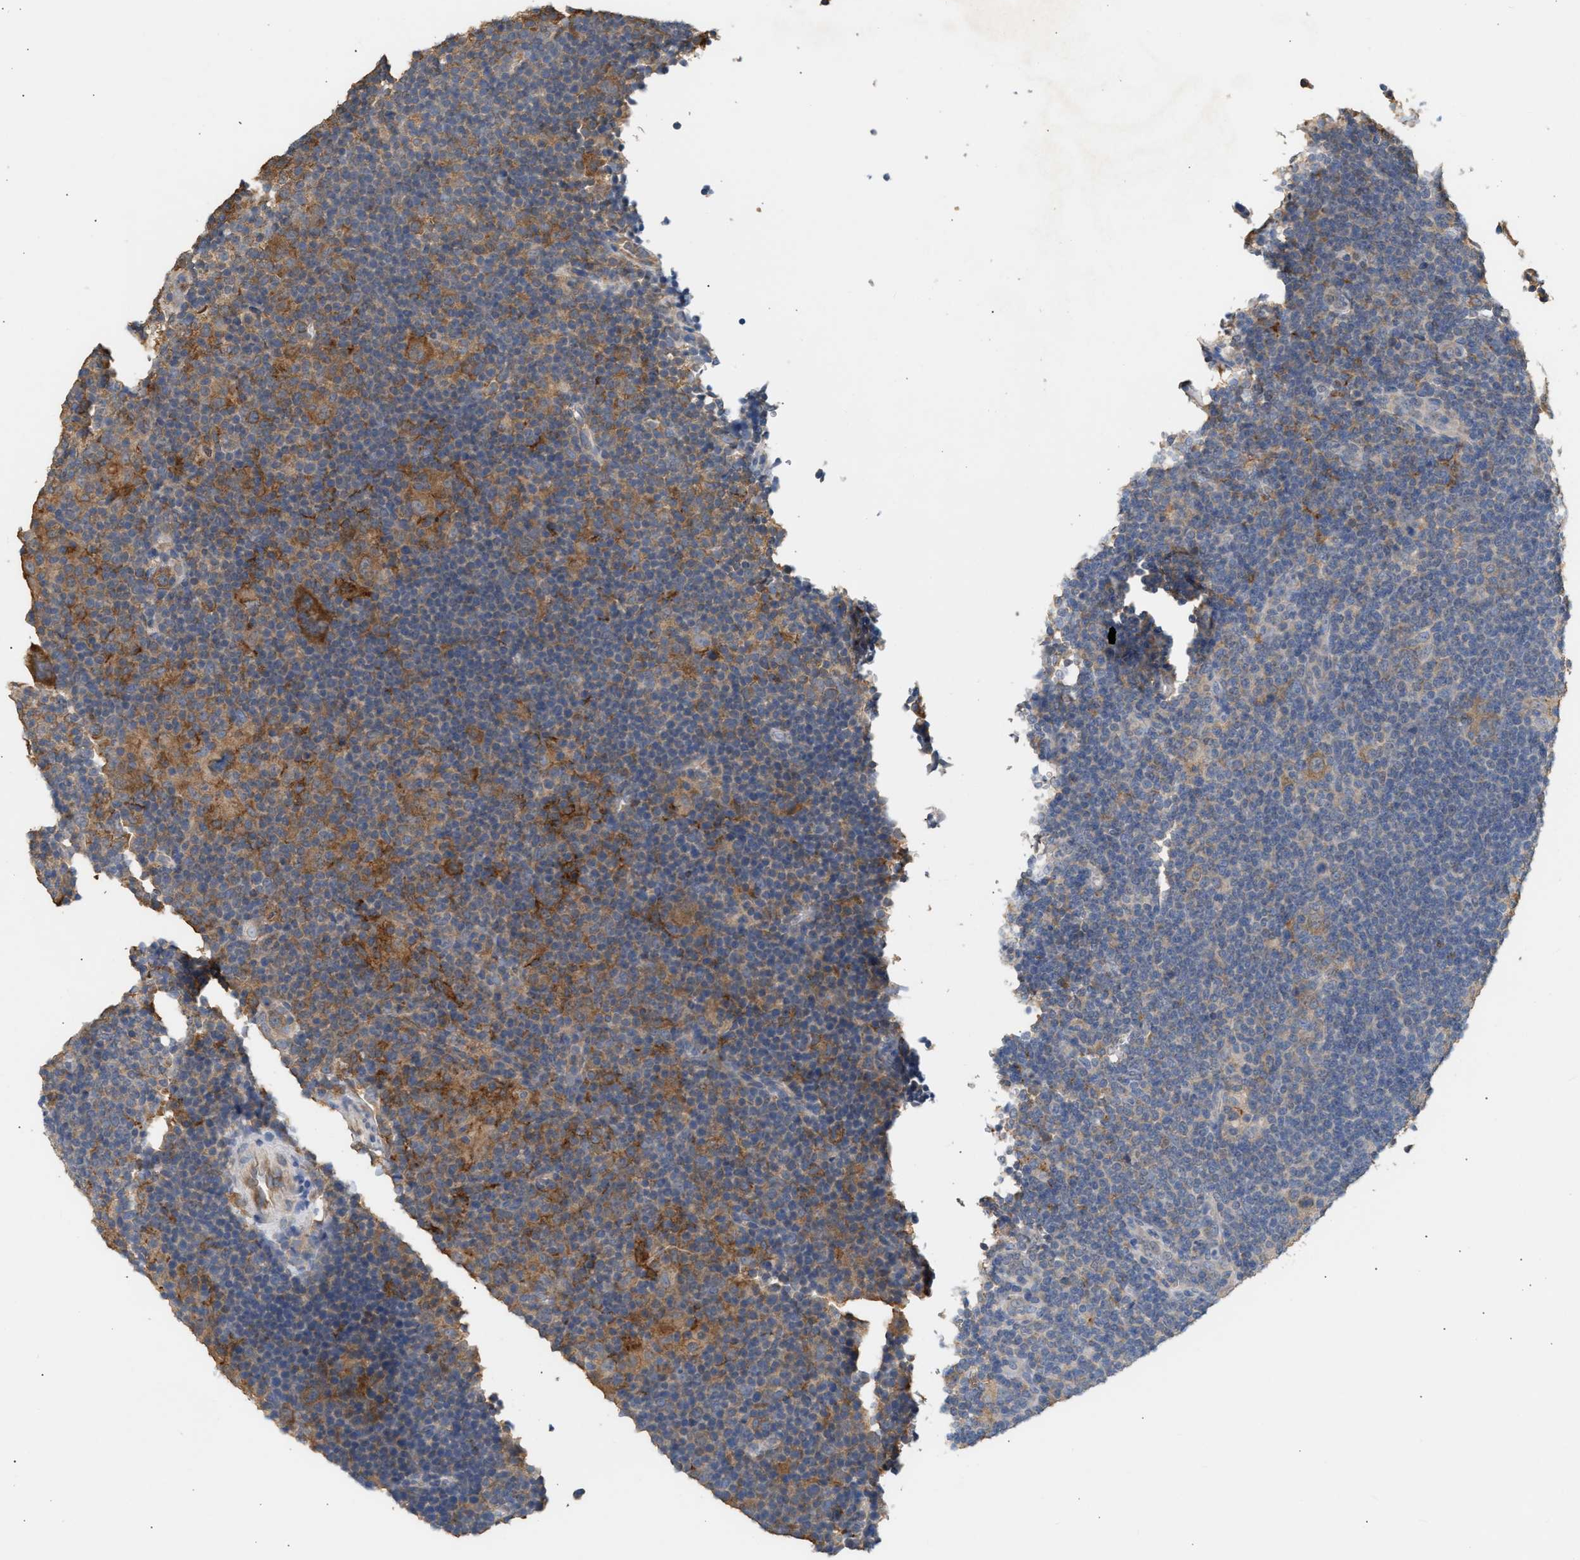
{"staining": {"intensity": "moderate", "quantity": ">75%", "location": "cytoplasmic/membranous"}, "tissue": "lymphoma", "cell_type": "Tumor cells", "image_type": "cancer", "snomed": [{"axis": "morphology", "description": "Hodgkin's disease, NOS"}, {"axis": "topography", "description": "Lymph node"}], "caption": "Protein expression analysis of human Hodgkin's disease reveals moderate cytoplasmic/membranous expression in about >75% of tumor cells. Nuclei are stained in blue.", "gene": "GCN1", "patient": {"sex": "female", "age": 57}}